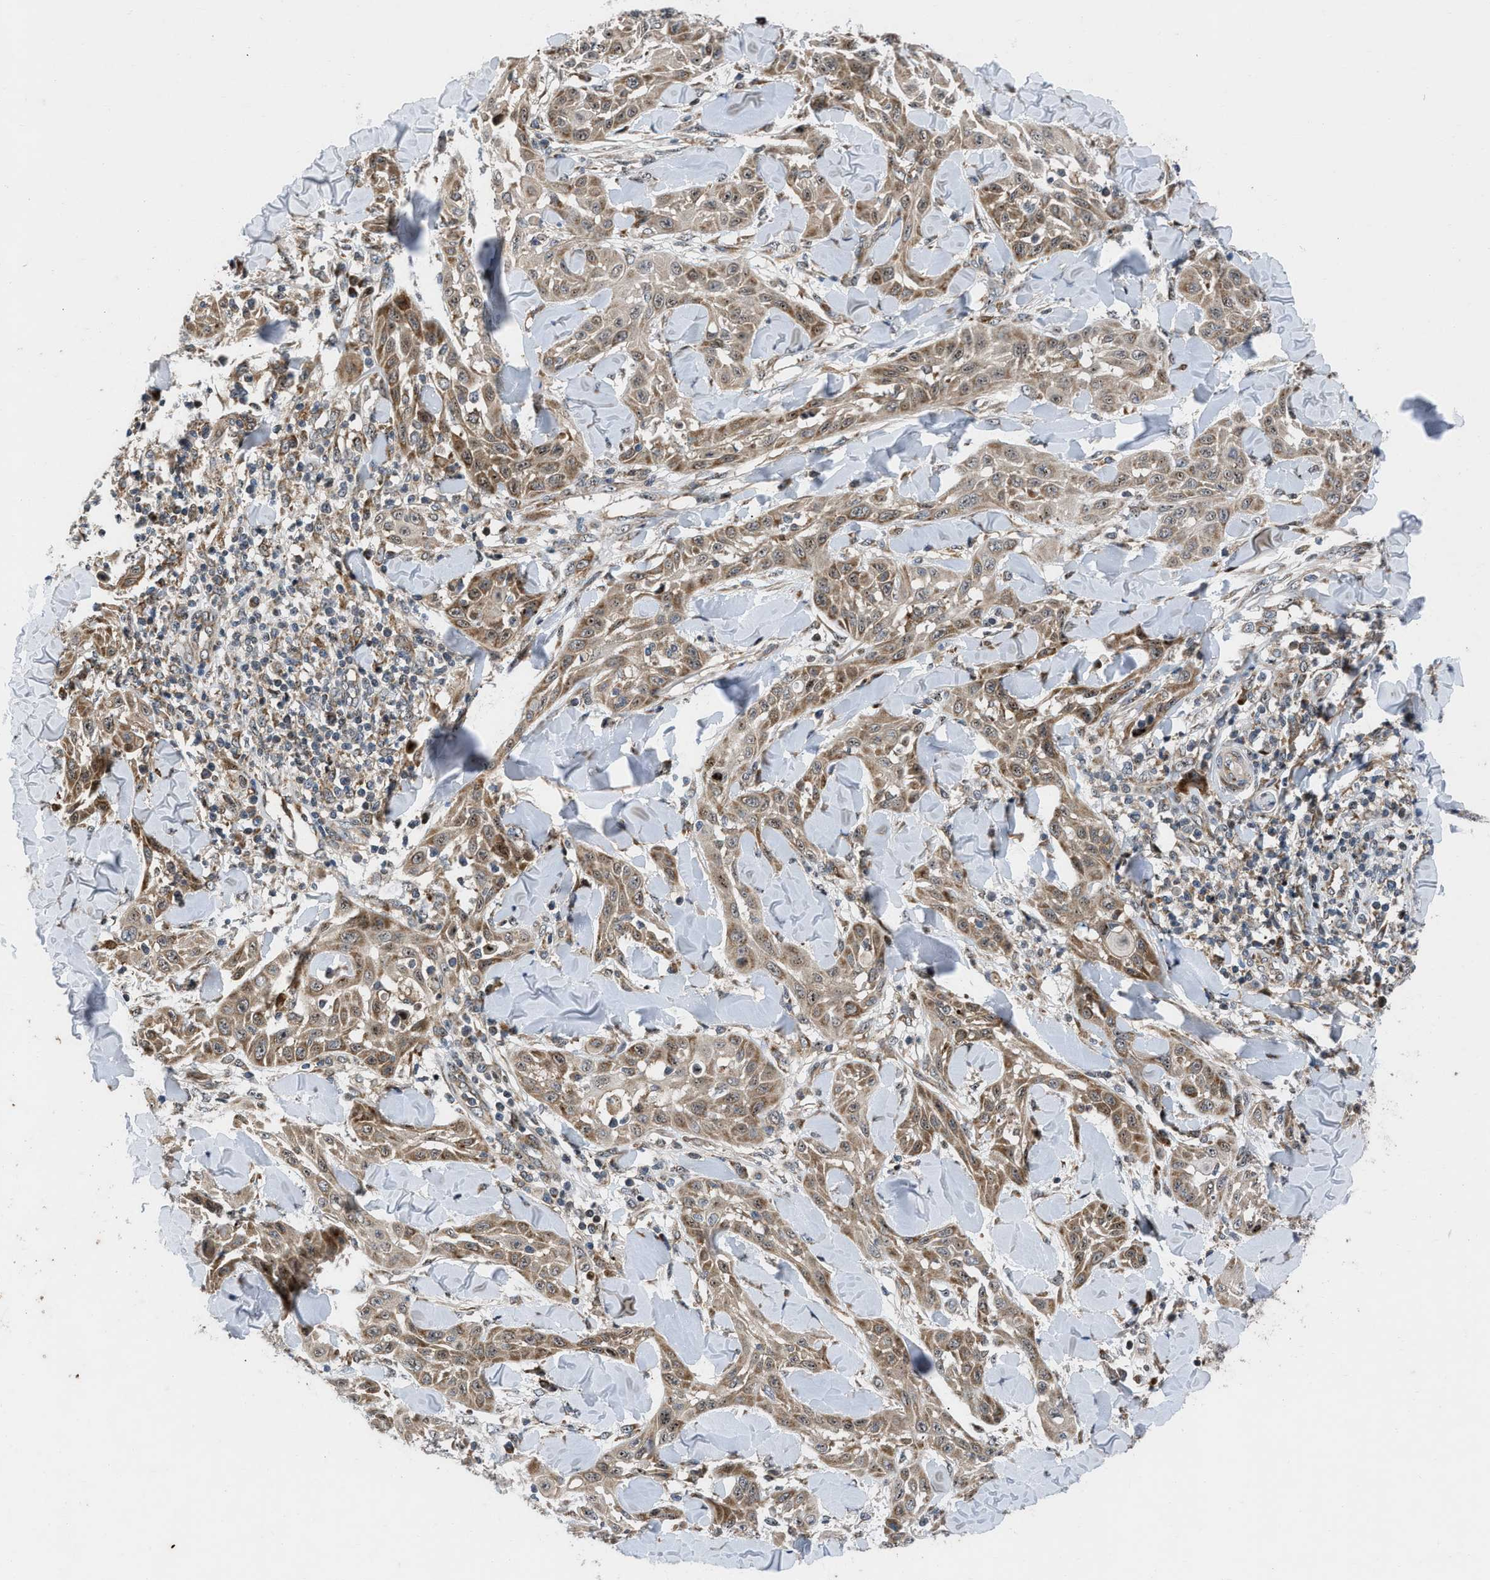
{"staining": {"intensity": "moderate", "quantity": ">75%", "location": "cytoplasmic/membranous"}, "tissue": "skin cancer", "cell_type": "Tumor cells", "image_type": "cancer", "snomed": [{"axis": "morphology", "description": "Squamous cell carcinoma, NOS"}, {"axis": "topography", "description": "Skin"}], "caption": "Skin cancer was stained to show a protein in brown. There is medium levels of moderate cytoplasmic/membranous positivity in approximately >75% of tumor cells.", "gene": "AP3M2", "patient": {"sex": "male", "age": 24}}